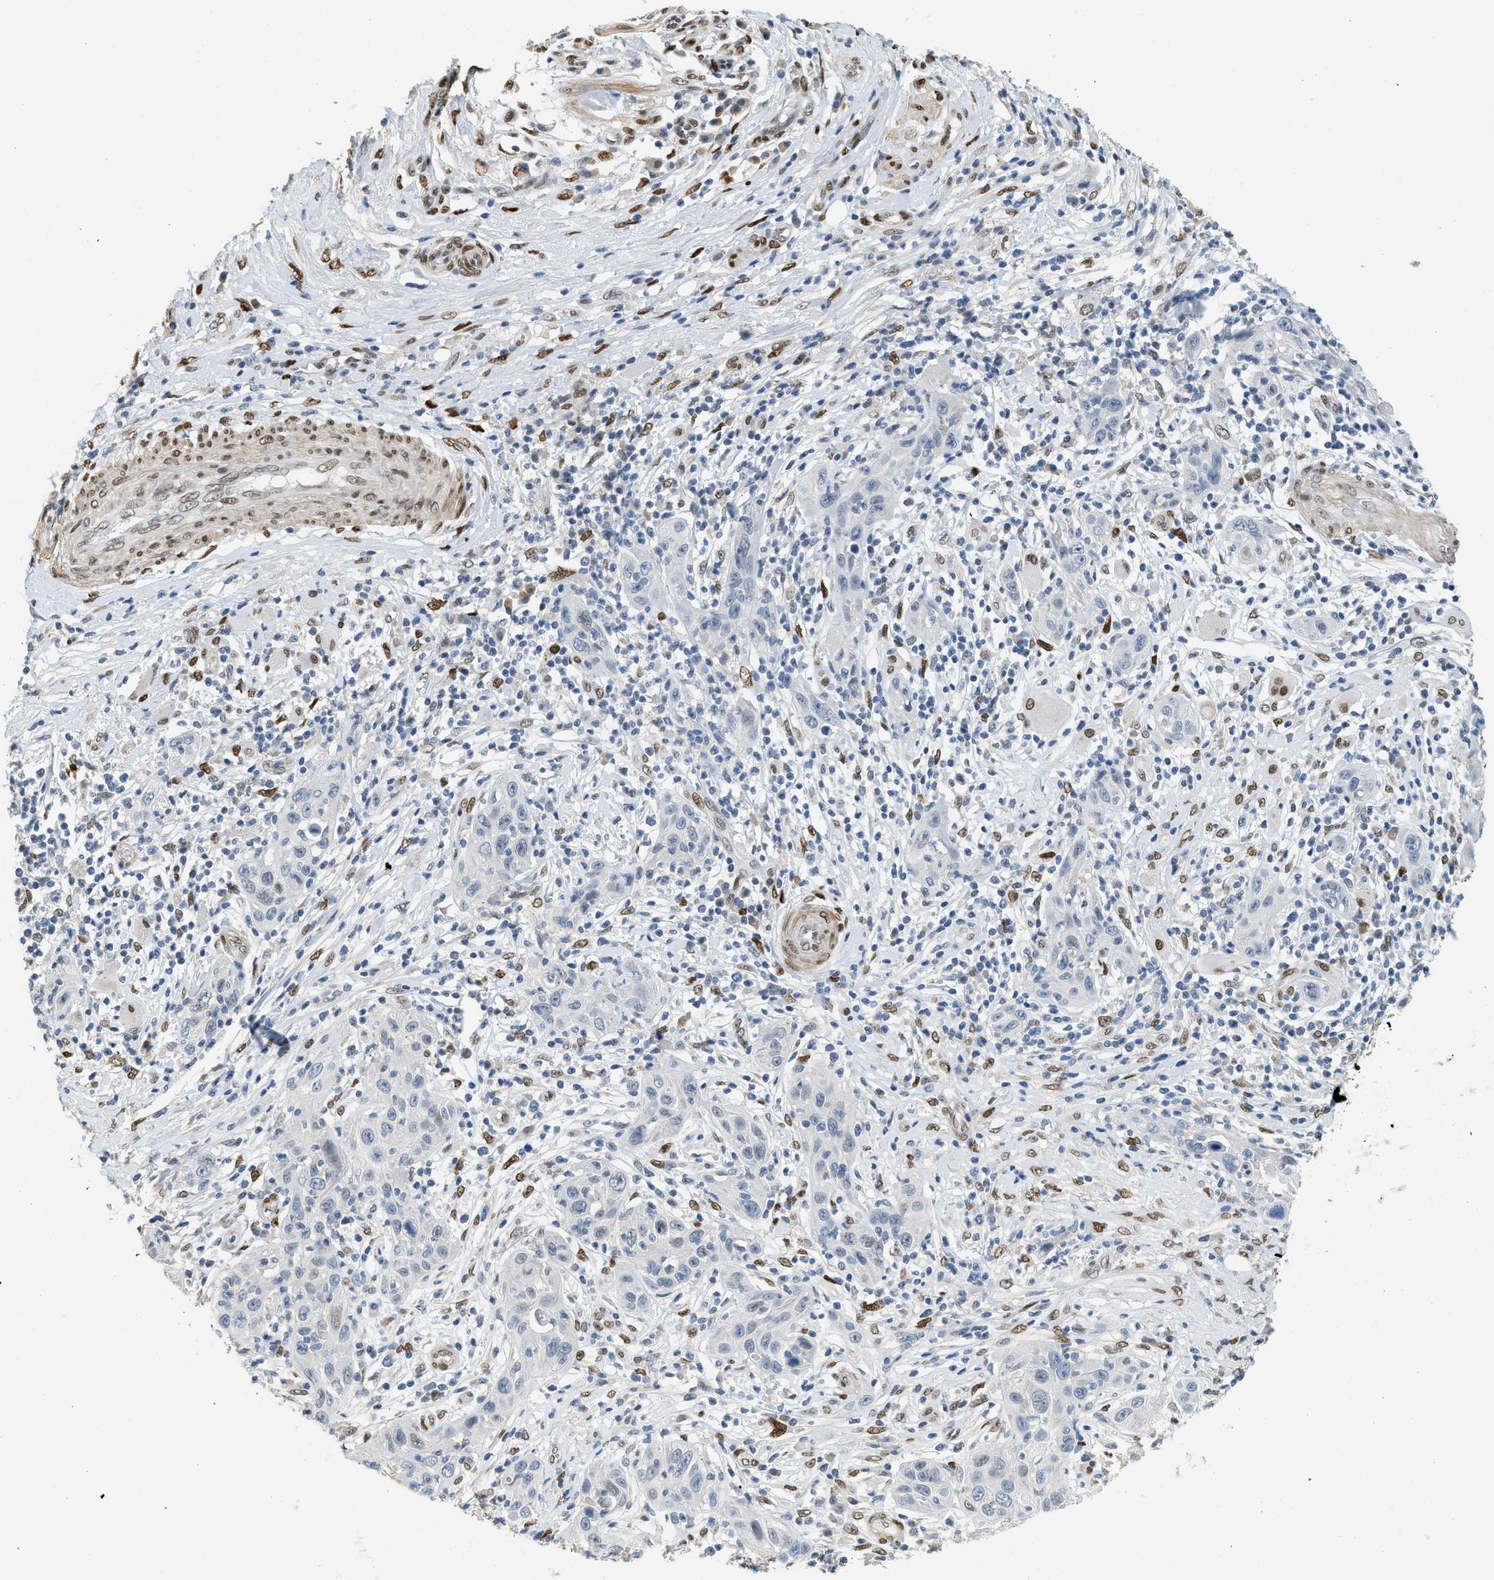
{"staining": {"intensity": "negative", "quantity": "none", "location": "none"}, "tissue": "skin cancer", "cell_type": "Tumor cells", "image_type": "cancer", "snomed": [{"axis": "morphology", "description": "Squamous cell carcinoma, NOS"}, {"axis": "topography", "description": "Skin"}], "caption": "Immunohistochemistry image of neoplastic tissue: human skin cancer stained with DAB (3,3'-diaminobenzidine) shows no significant protein positivity in tumor cells.", "gene": "ZBTB20", "patient": {"sex": "female", "age": 88}}